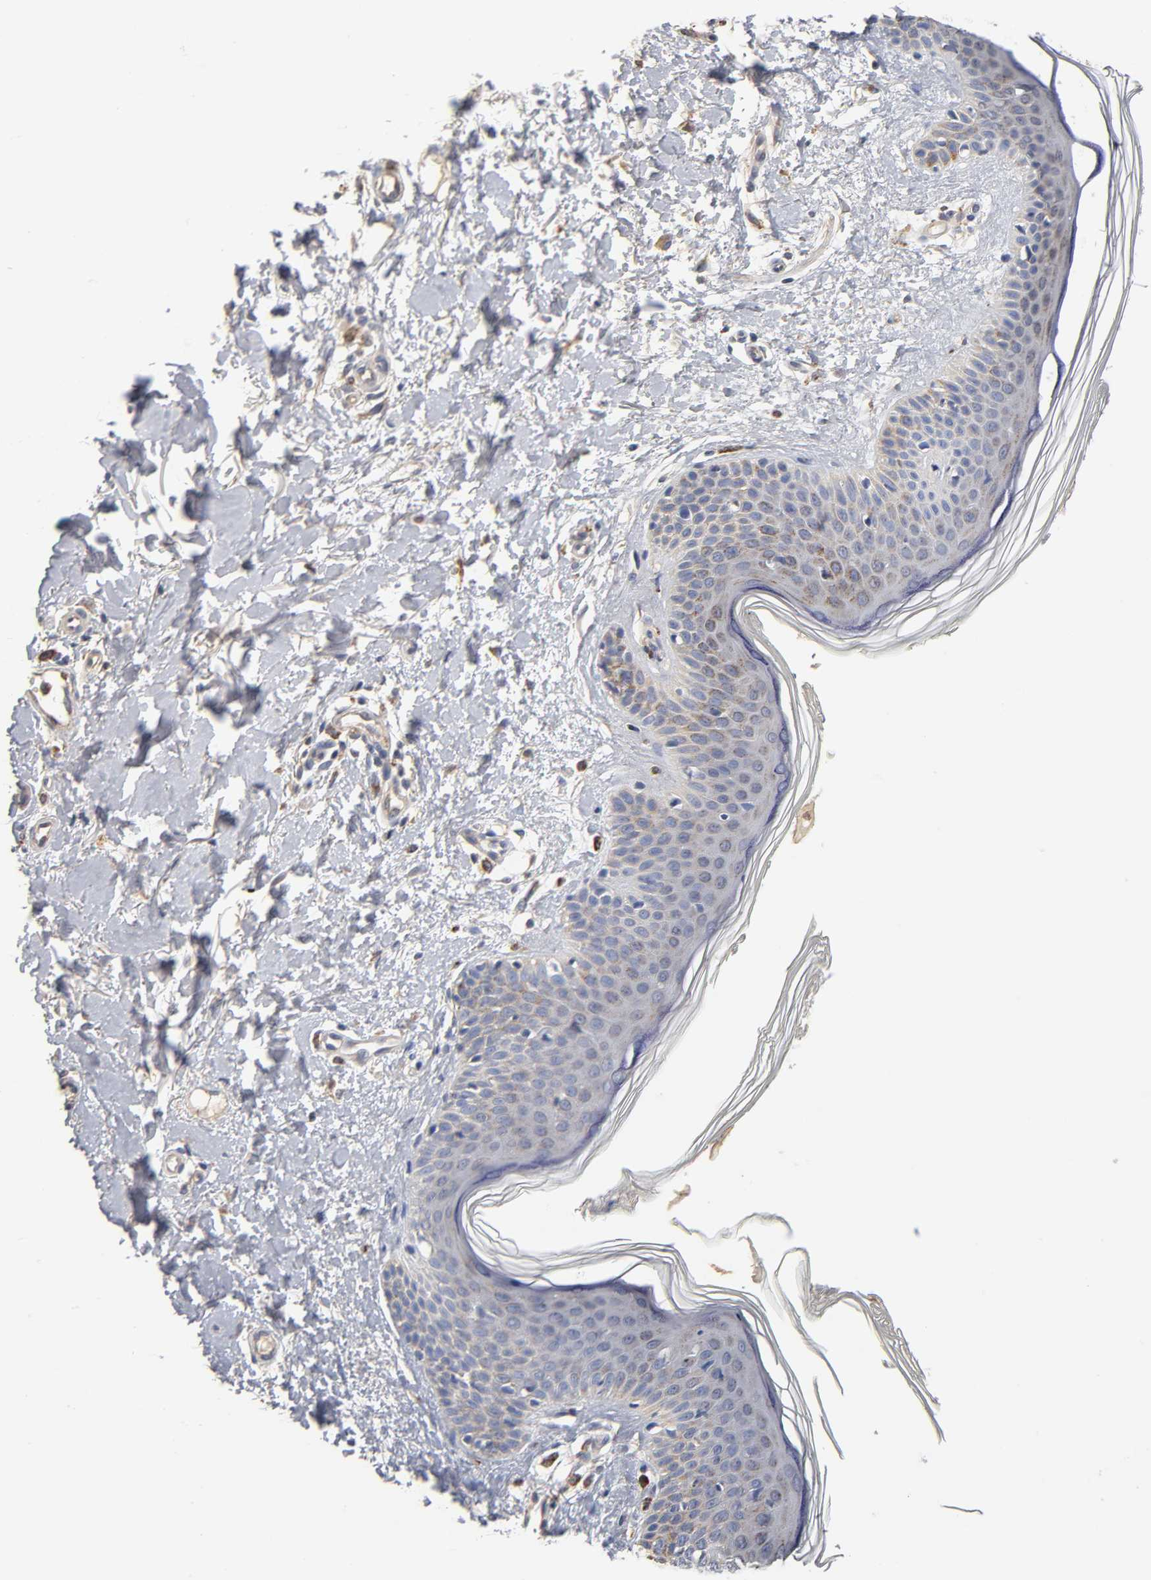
{"staining": {"intensity": "negative", "quantity": "none", "location": "none"}, "tissue": "skin", "cell_type": "Fibroblasts", "image_type": "normal", "snomed": [{"axis": "morphology", "description": "Normal tissue, NOS"}, {"axis": "topography", "description": "Skin"}], "caption": "High power microscopy micrograph of an immunohistochemistry photomicrograph of normal skin, revealing no significant positivity in fibroblasts. Brightfield microscopy of immunohistochemistry (IHC) stained with DAB (brown) and hematoxylin (blue), captured at high magnification.", "gene": "ISG15", "patient": {"sex": "female", "age": 56}}